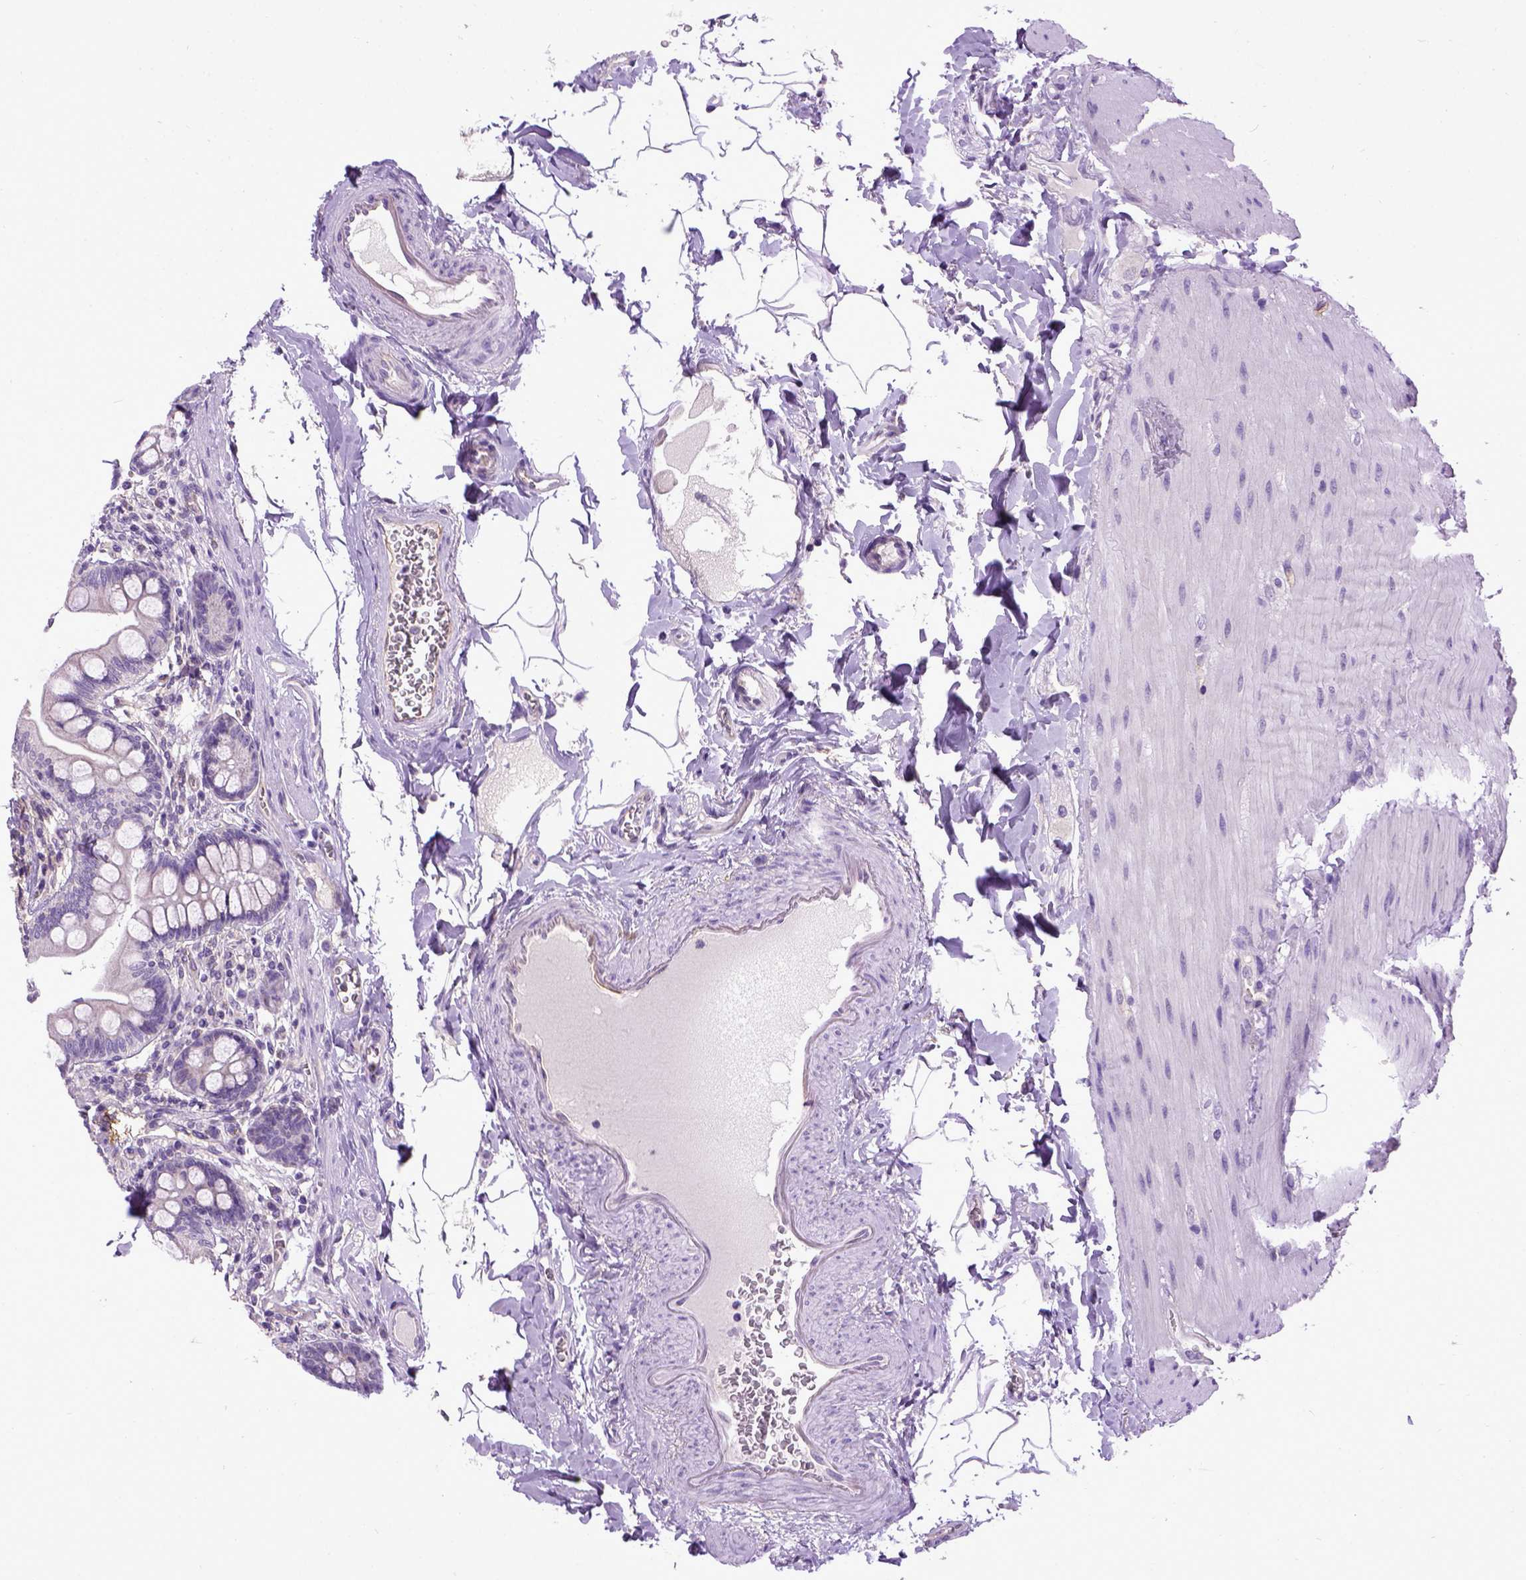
{"staining": {"intensity": "negative", "quantity": "none", "location": "none"}, "tissue": "small intestine", "cell_type": "Glandular cells", "image_type": "normal", "snomed": [{"axis": "morphology", "description": "Normal tissue, NOS"}, {"axis": "topography", "description": "Small intestine"}], "caption": "This is a histopathology image of IHC staining of benign small intestine, which shows no positivity in glandular cells. The staining was performed using DAB (3,3'-diaminobenzidine) to visualize the protein expression in brown, while the nuclei were stained in blue with hematoxylin (Magnification: 20x).", "gene": "ENG", "patient": {"sex": "female", "age": 56}}